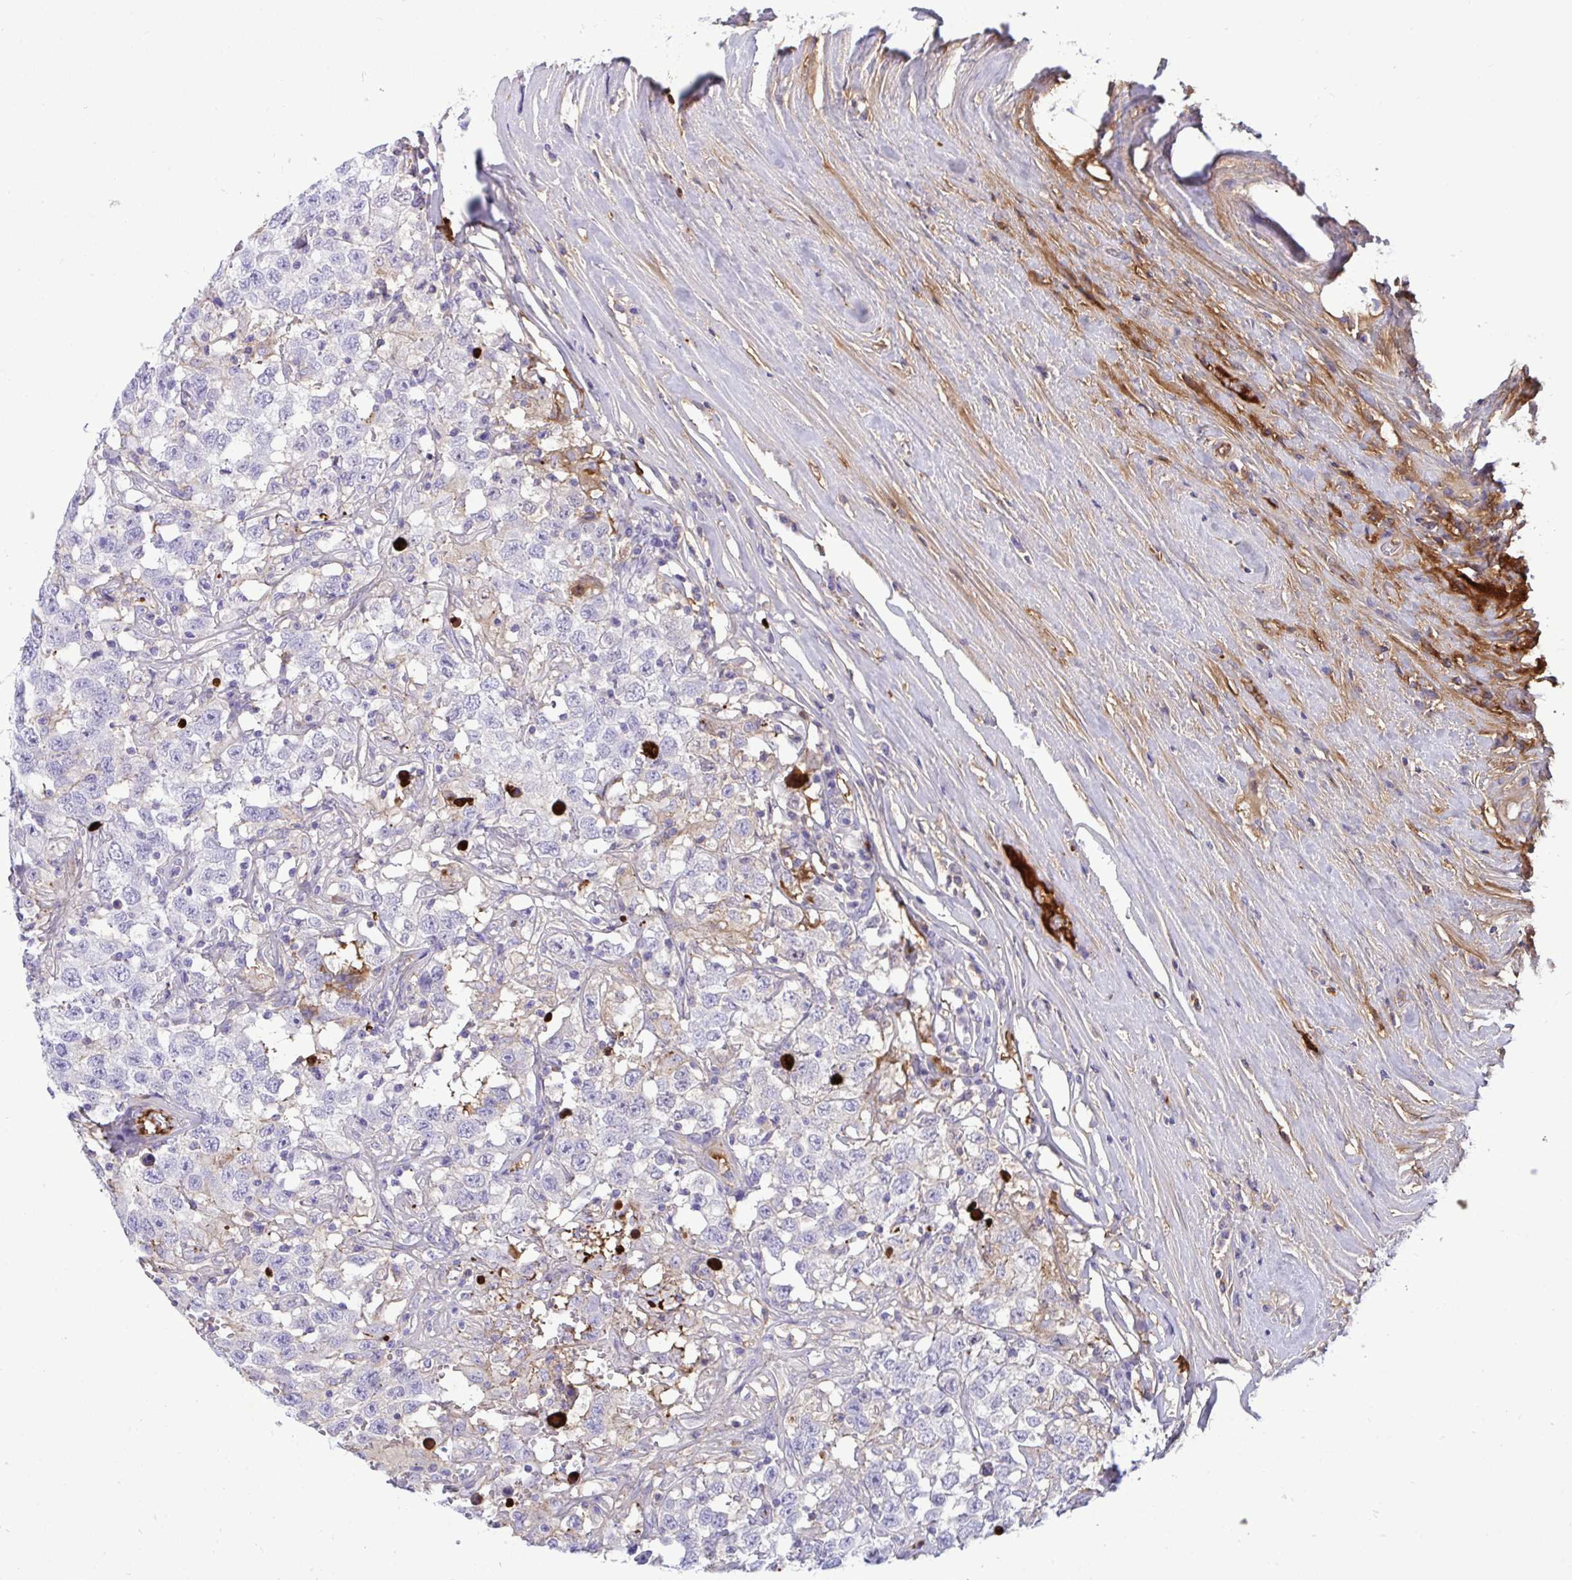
{"staining": {"intensity": "negative", "quantity": "none", "location": "none"}, "tissue": "testis cancer", "cell_type": "Tumor cells", "image_type": "cancer", "snomed": [{"axis": "morphology", "description": "Seminoma, NOS"}, {"axis": "topography", "description": "Testis"}], "caption": "This is an IHC photomicrograph of human testis seminoma. There is no expression in tumor cells.", "gene": "F2", "patient": {"sex": "male", "age": 41}}